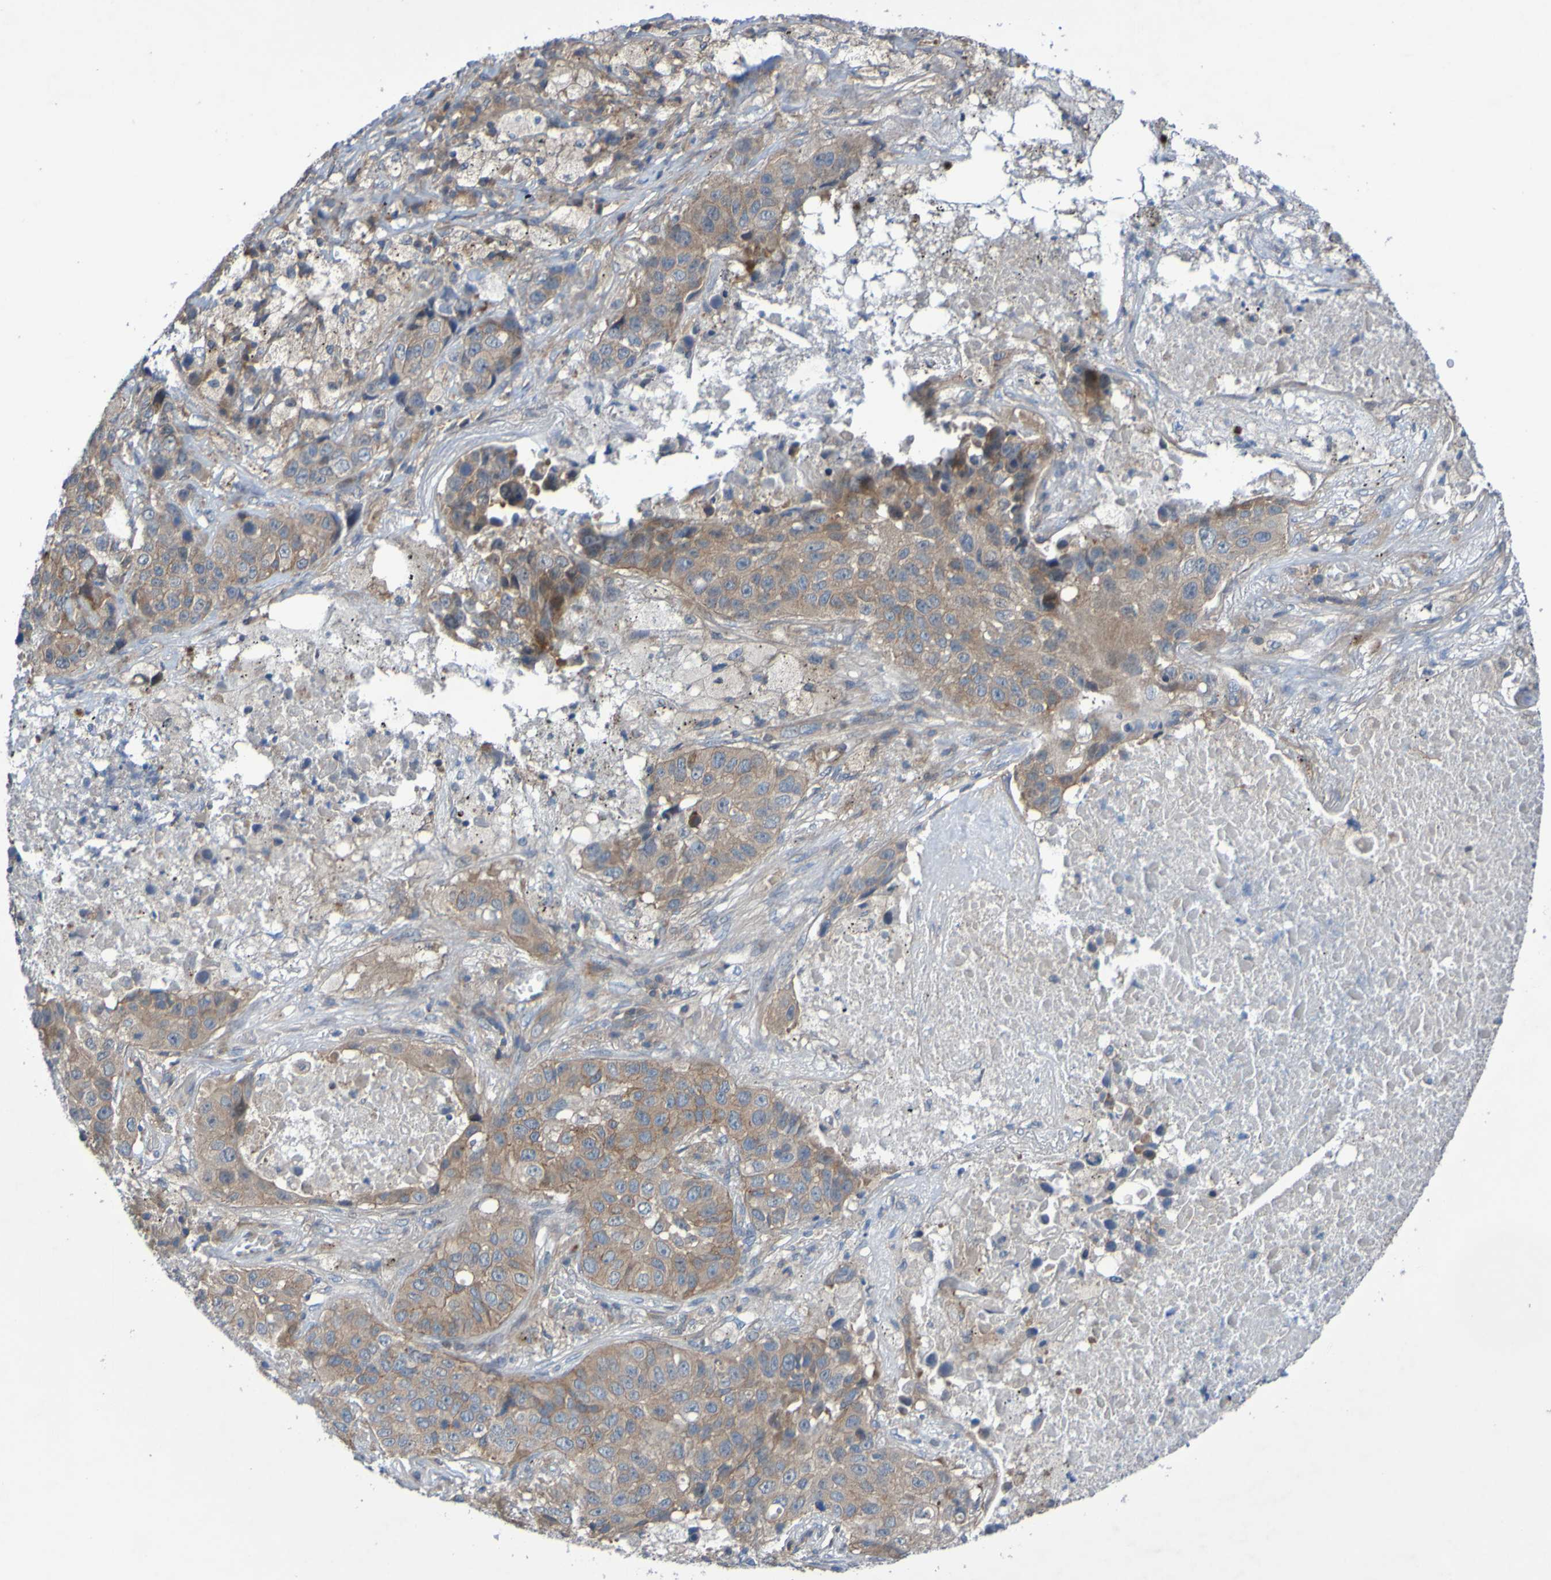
{"staining": {"intensity": "moderate", "quantity": ">75%", "location": "cytoplasmic/membranous"}, "tissue": "lung cancer", "cell_type": "Tumor cells", "image_type": "cancer", "snomed": [{"axis": "morphology", "description": "Squamous cell carcinoma, NOS"}, {"axis": "topography", "description": "Lung"}], "caption": "This is an image of immunohistochemistry (IHC) staining of lung cancer (squamous cell carcinoma), which shows moderate staining in the cytoplasmic/membranous of tumor cells.", "gene": "SDK1", "patient": {"sex": "male", "age": 57}}